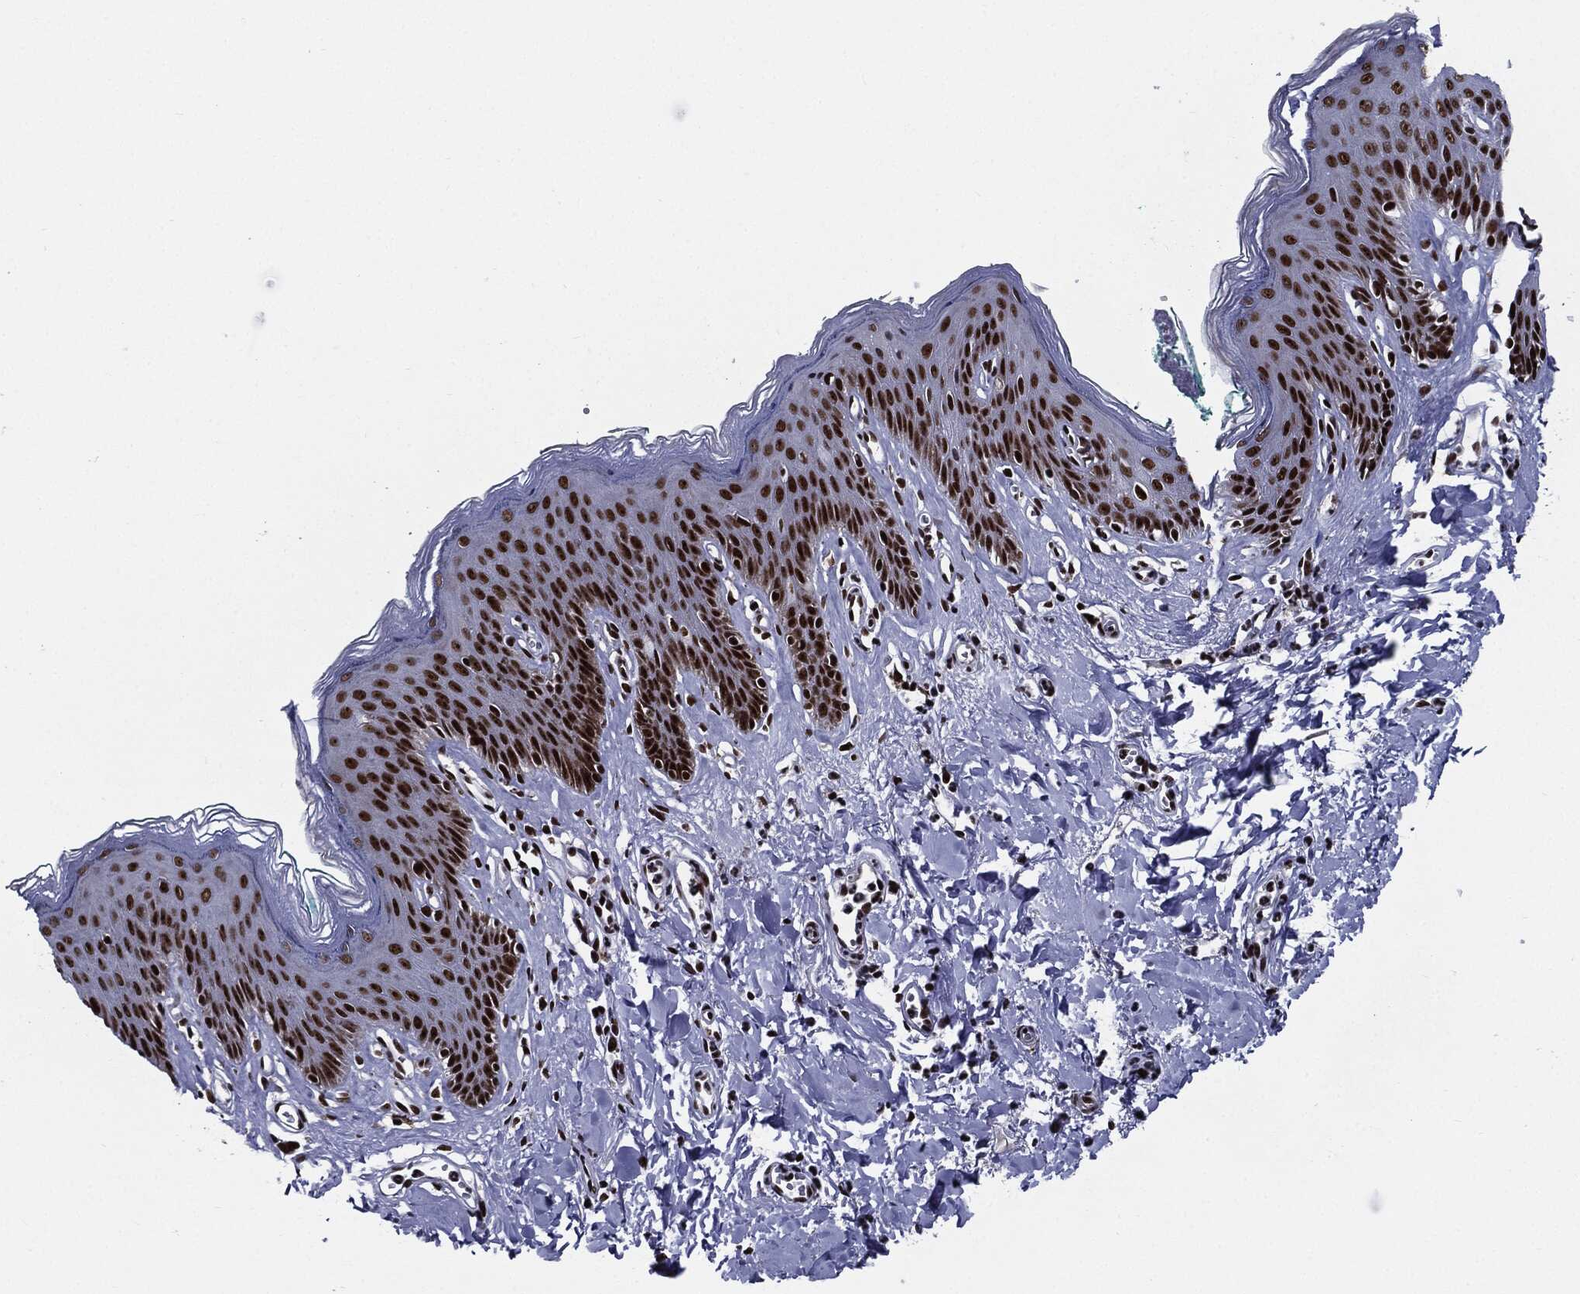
{"staining": {"intensity": "strong", "quantity": ">75%", "location": "nuclear"}, "tissue": "skin", "cell_type": "Epidermal cells", "image_type": "normal", "snomed": [{"axis": "morphology", "description": "Normal tissue, NOS"}, {"axis": "topography", "description": "Vulva"}], "caption": "Human skin stained with a brown dye exhibits strong nuclear positive expression in approximately >75% of epidermal cells.", "gene": "ZFP91", "patient": {"sex": "female", "age": 66}}